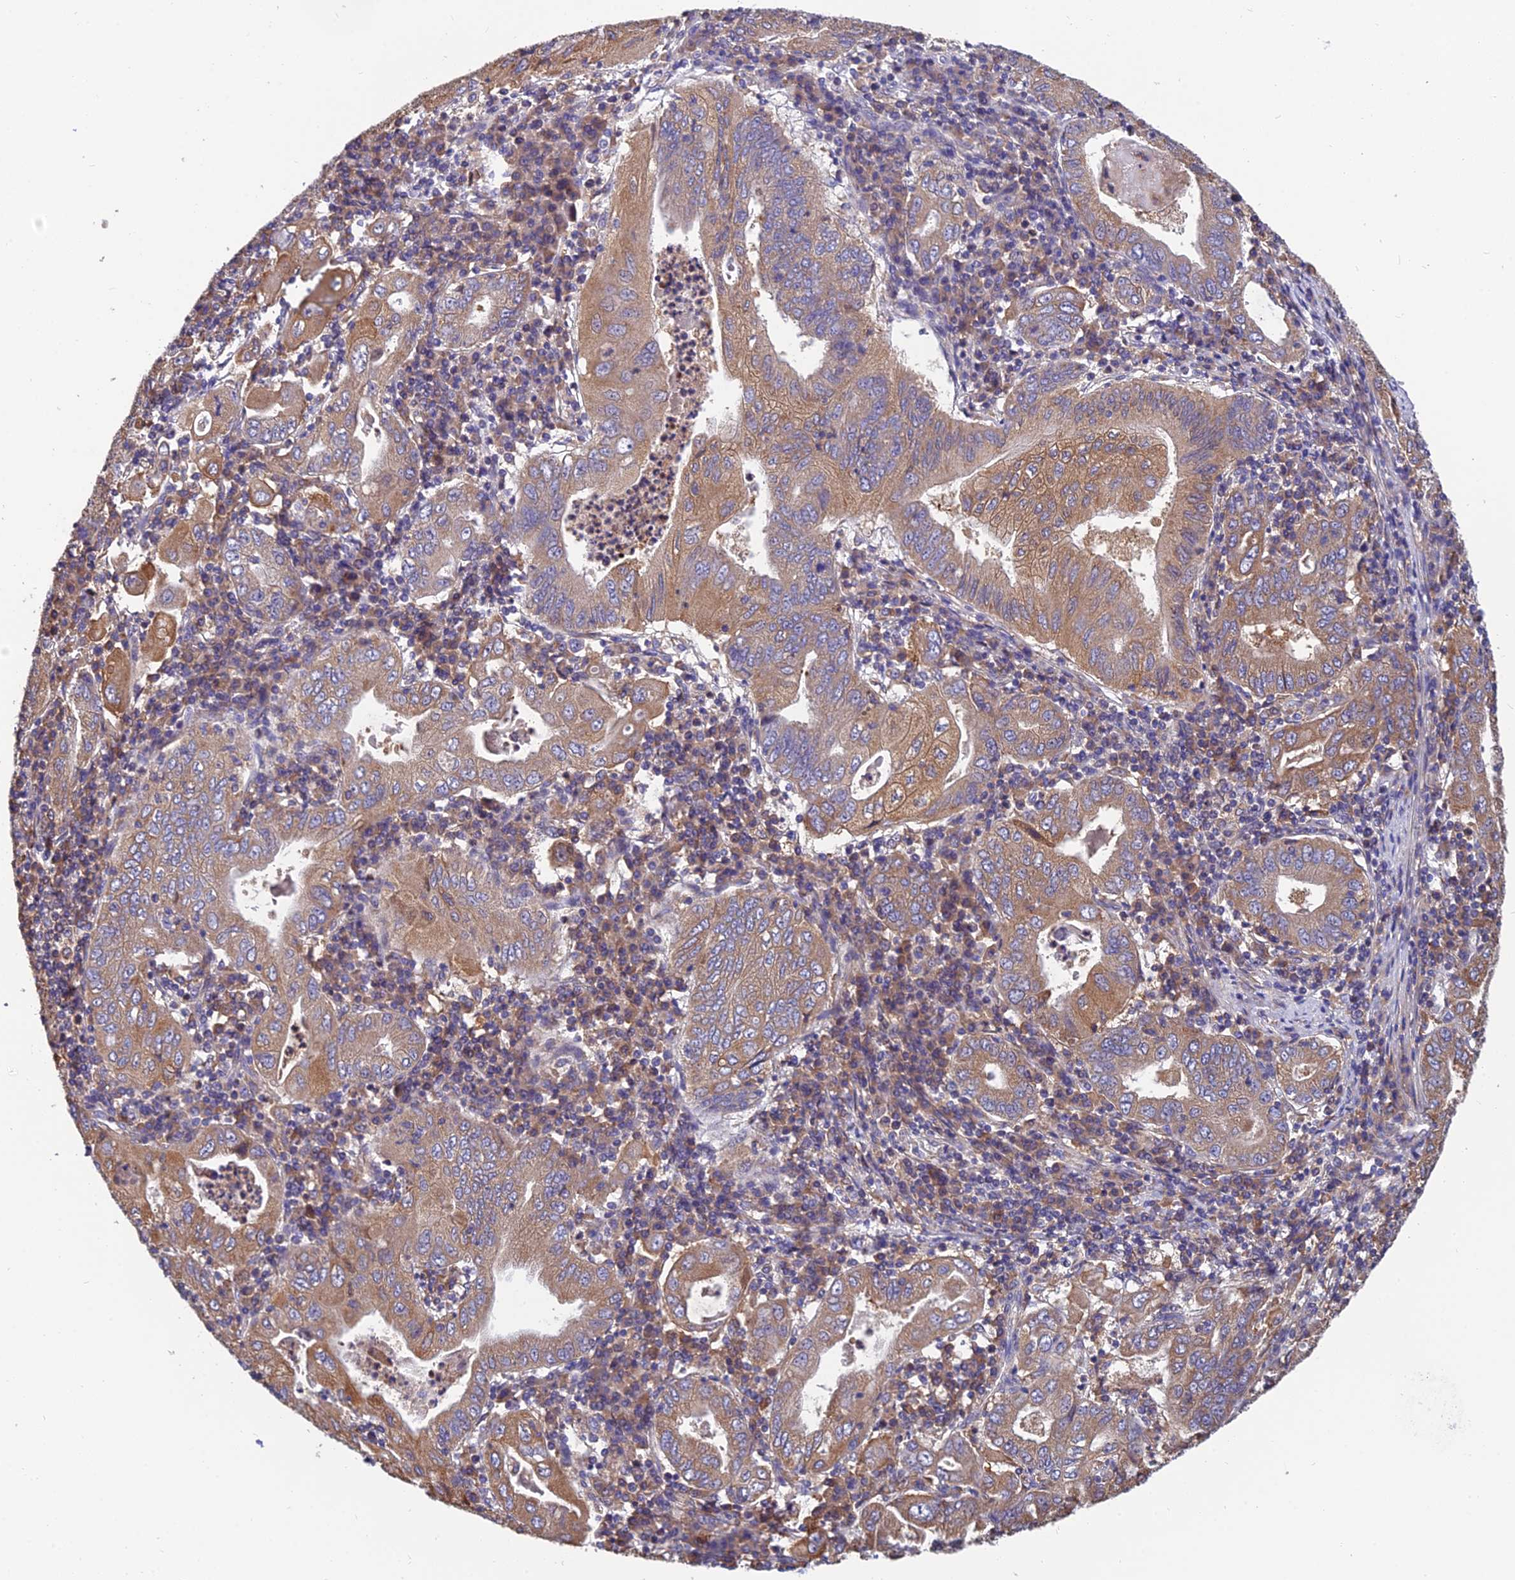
{"staining": {"intensity": "moderate", "quantity": ">75%", "location": "cytoplasmic/membranous"}, "tissue": "stomach cancer", "cell_type": "Tumor cells", "image_type": "cancer", "snomed": [{"axis": "morphology", "description": "Normal tissue, NOS"}, {"axis": "morphology", "description": "Adenocarcinoma, NOS"}, {"axis": "topography", "description": "Esophagus"}, {"axis": "topography", "description": "Stomach, upper"}, {"axis": "topography", "description": "Peripheral nerve tissue"}], "caption": "An immunohistochemistry photomicrograph of neoplastic tissue is shown. Protein staining in brown highlights moderate cytoplasmic/membranous positivity in adenocarcinoma (stomach) within tumor cells. (DAB IHC, brown staining for protein, blue staining for nuclei).", "gene": "UMAD1", "patient": {"sex": "male", "age": 62}}